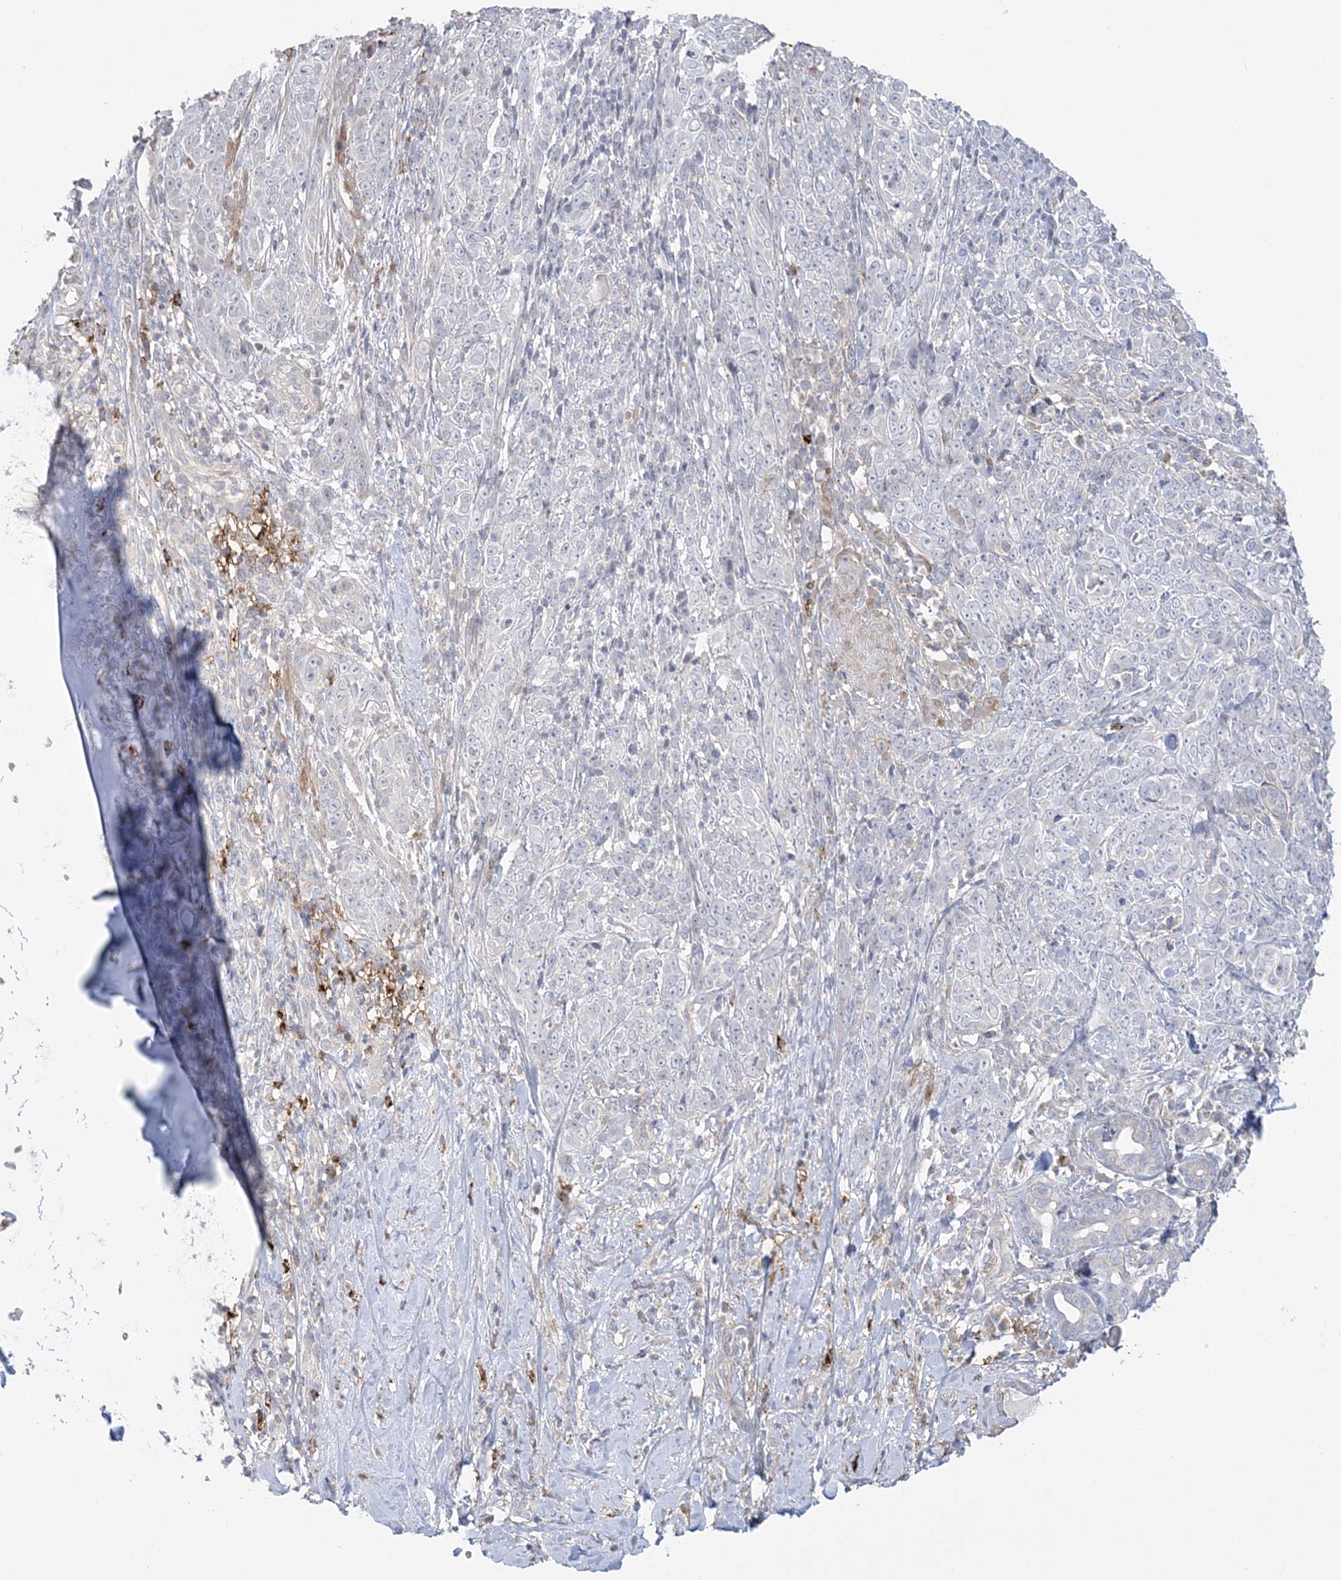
{"staining": {"intensity": "negative", "quantity": "none", "location": "none"}, "tissue": "adipose tissue", "cell_type": "Adipocytes", "image_type": "normal", "snomed": [{"axis": "morphology", "description": "Normal tissue, NOS"}, {"axis": "morphology", "description": "Basal cell carcinoma"}, {"axis": "topography", "description": "Cartilage tissue"}, {"axis": "topography", "description": "Nasopharynx"}, {"axis": "topography", "description": "Oral tissue"}], "caption": "Image shows no significant protein staining in adipocytes of normal adipose tissue.", "gene": "HAAO", "patient": {"sex": "female", "age": 77}}